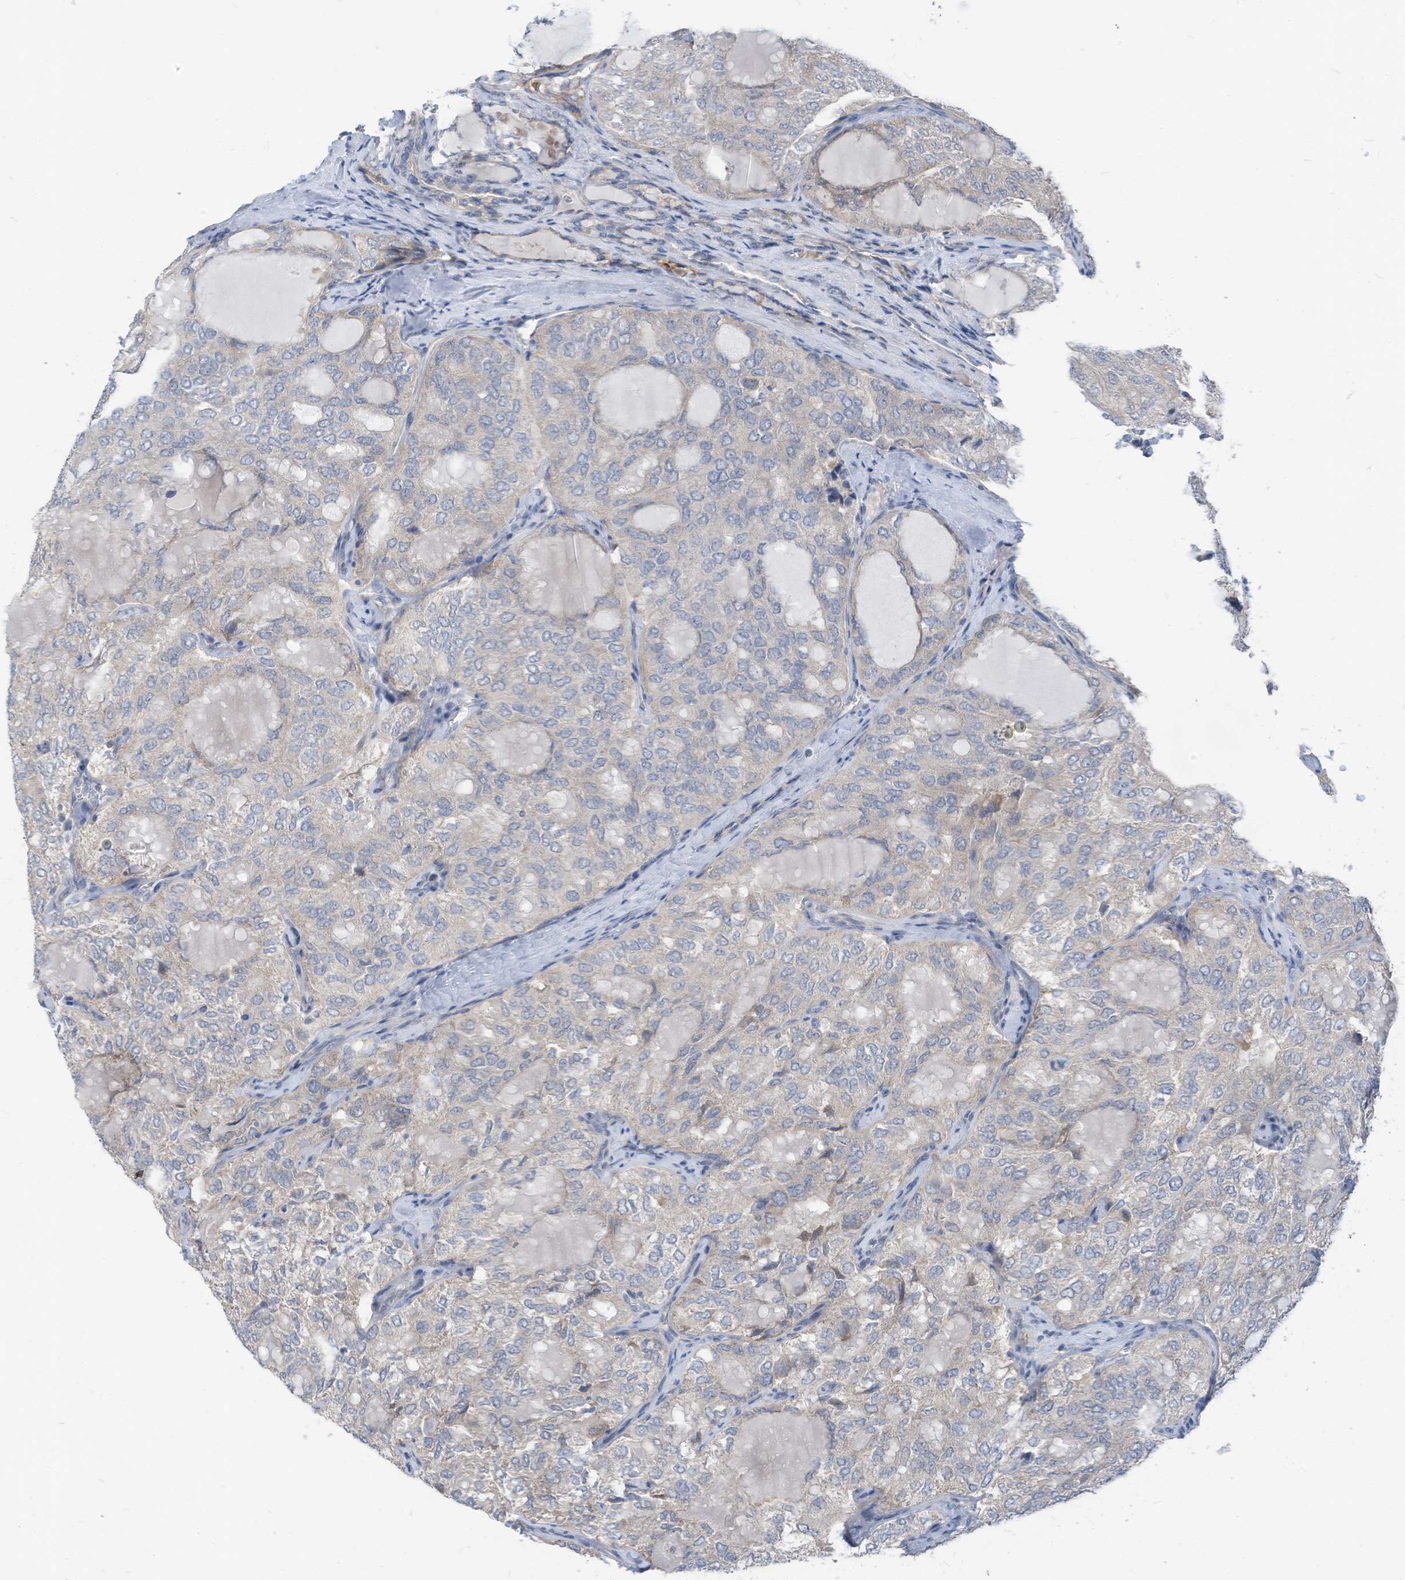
{"staining": {"intensity": "negative", "quantity": "none", "location": "none"}, "tissue": "thyroid cancer", "cell_type": "Tumor cells", "image_type": "cancer", "snomed": [{"axis": "morphology", "description": "Follicular adenoma carcinoma, NOS"}, {"axis": "topography", "description": "Thyroid gland"}], "caption": "Follicular adenoma carcinoma (thyroid) stained for a protein using immunohistochemistry (IHC) reveals no expression tumor cells.", "gene": "LDAH", "patient": {"sex": "male", "age": 75}}